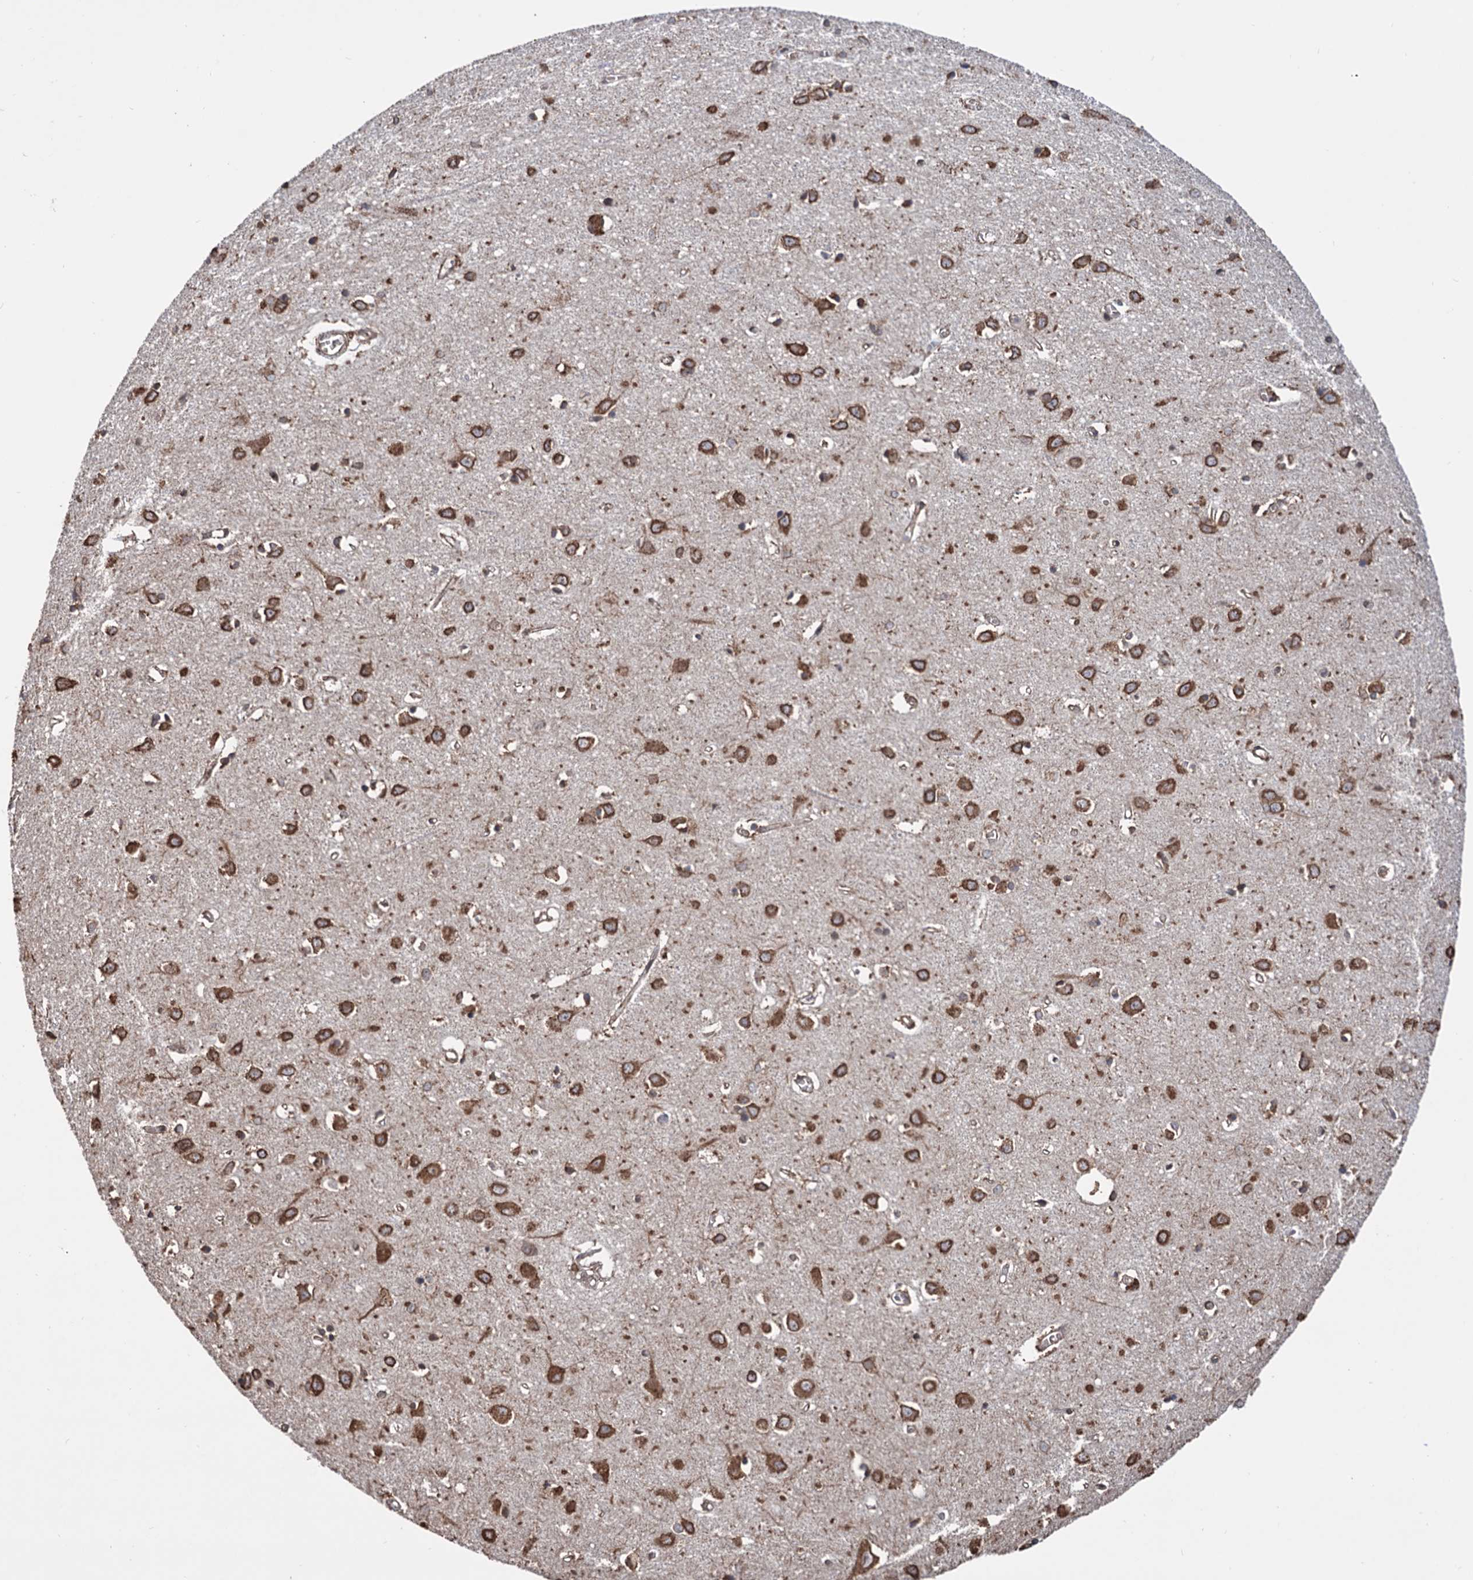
{"staining": {"intensity": "weak", "quantity": ">75%", "location": "cytoplasmic/membranous"}, "tissue": "cerebral cortex", "cell_type": "Endothelial cells", "image_type": "normal", "snomed": [{"axis": "morphology", "description": "Normal tissue, NOS"}, {"axis": "topography", "description": "Cerebral cortex"}], "caption": "DAB immunohistochemical staining of unremarkable cerebral cortex demonstrates weak cytoplasmic/membranous protein expression in about >75% of endothelial cells.", "gene": "TBC1D12", "patient": {"sex": "female", "age": 64}}